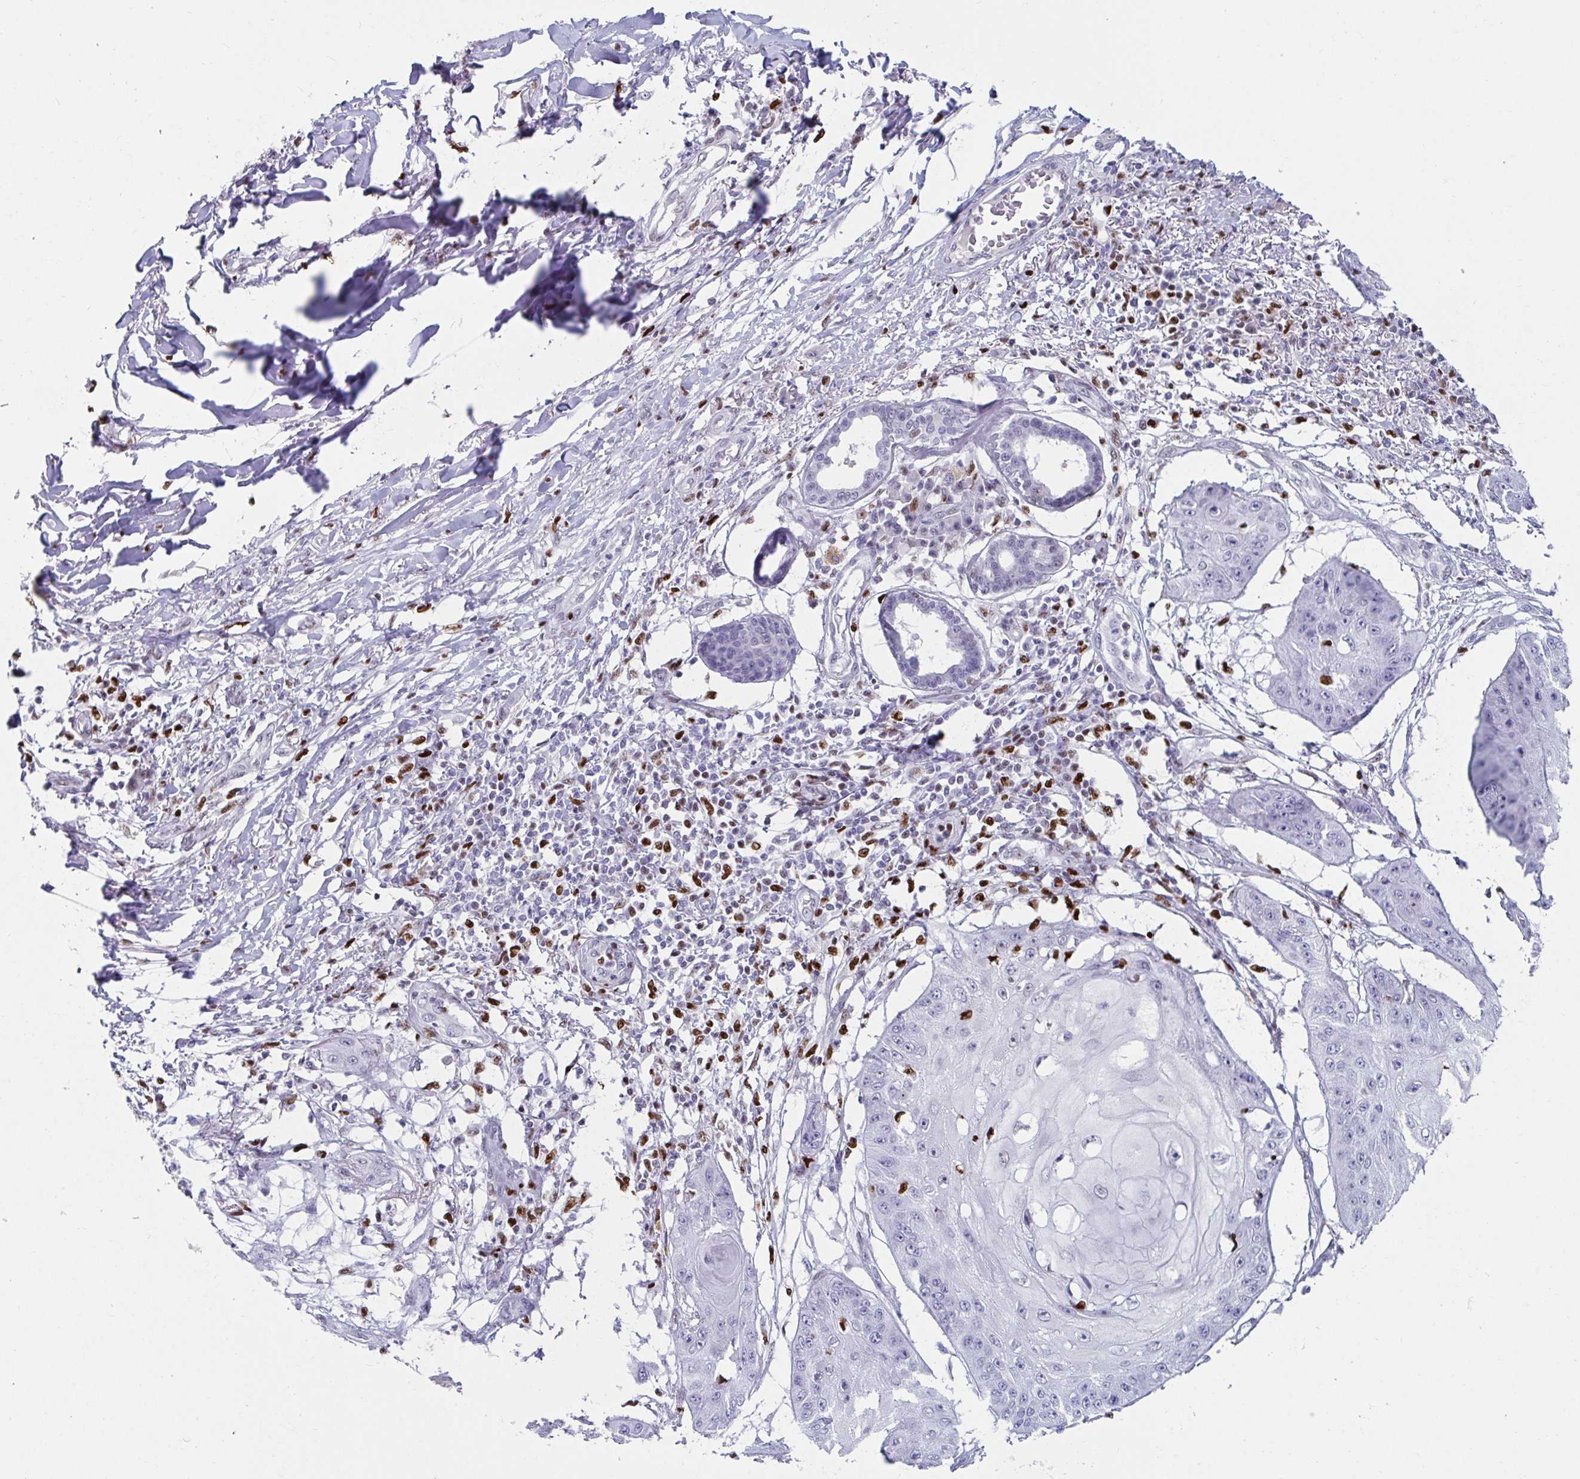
{"staining": {"intensity": "negative", "quantity": "none", "location": "none"}, "tissue": "skin cancer", "cell_type": "Tumor cells", "image_type": "cancer", "snomed": [{"axis": "morphology", "description": "Squamous cell carcinoma, NOS"}, {"axis": "topography", "description": "Skin"}], "caption": "Immunohistochemical staining of human skin squamous cell carcinoma demonstrates no significant staining in tumor cells. The staining was performed using DAB to visualize the protein expression in brown, while the nuclei were stained in blue with hematoxylin (Magnification: 20x).", "gene": "ZNF586", "patient": {"sex": "male", "age": 70}}